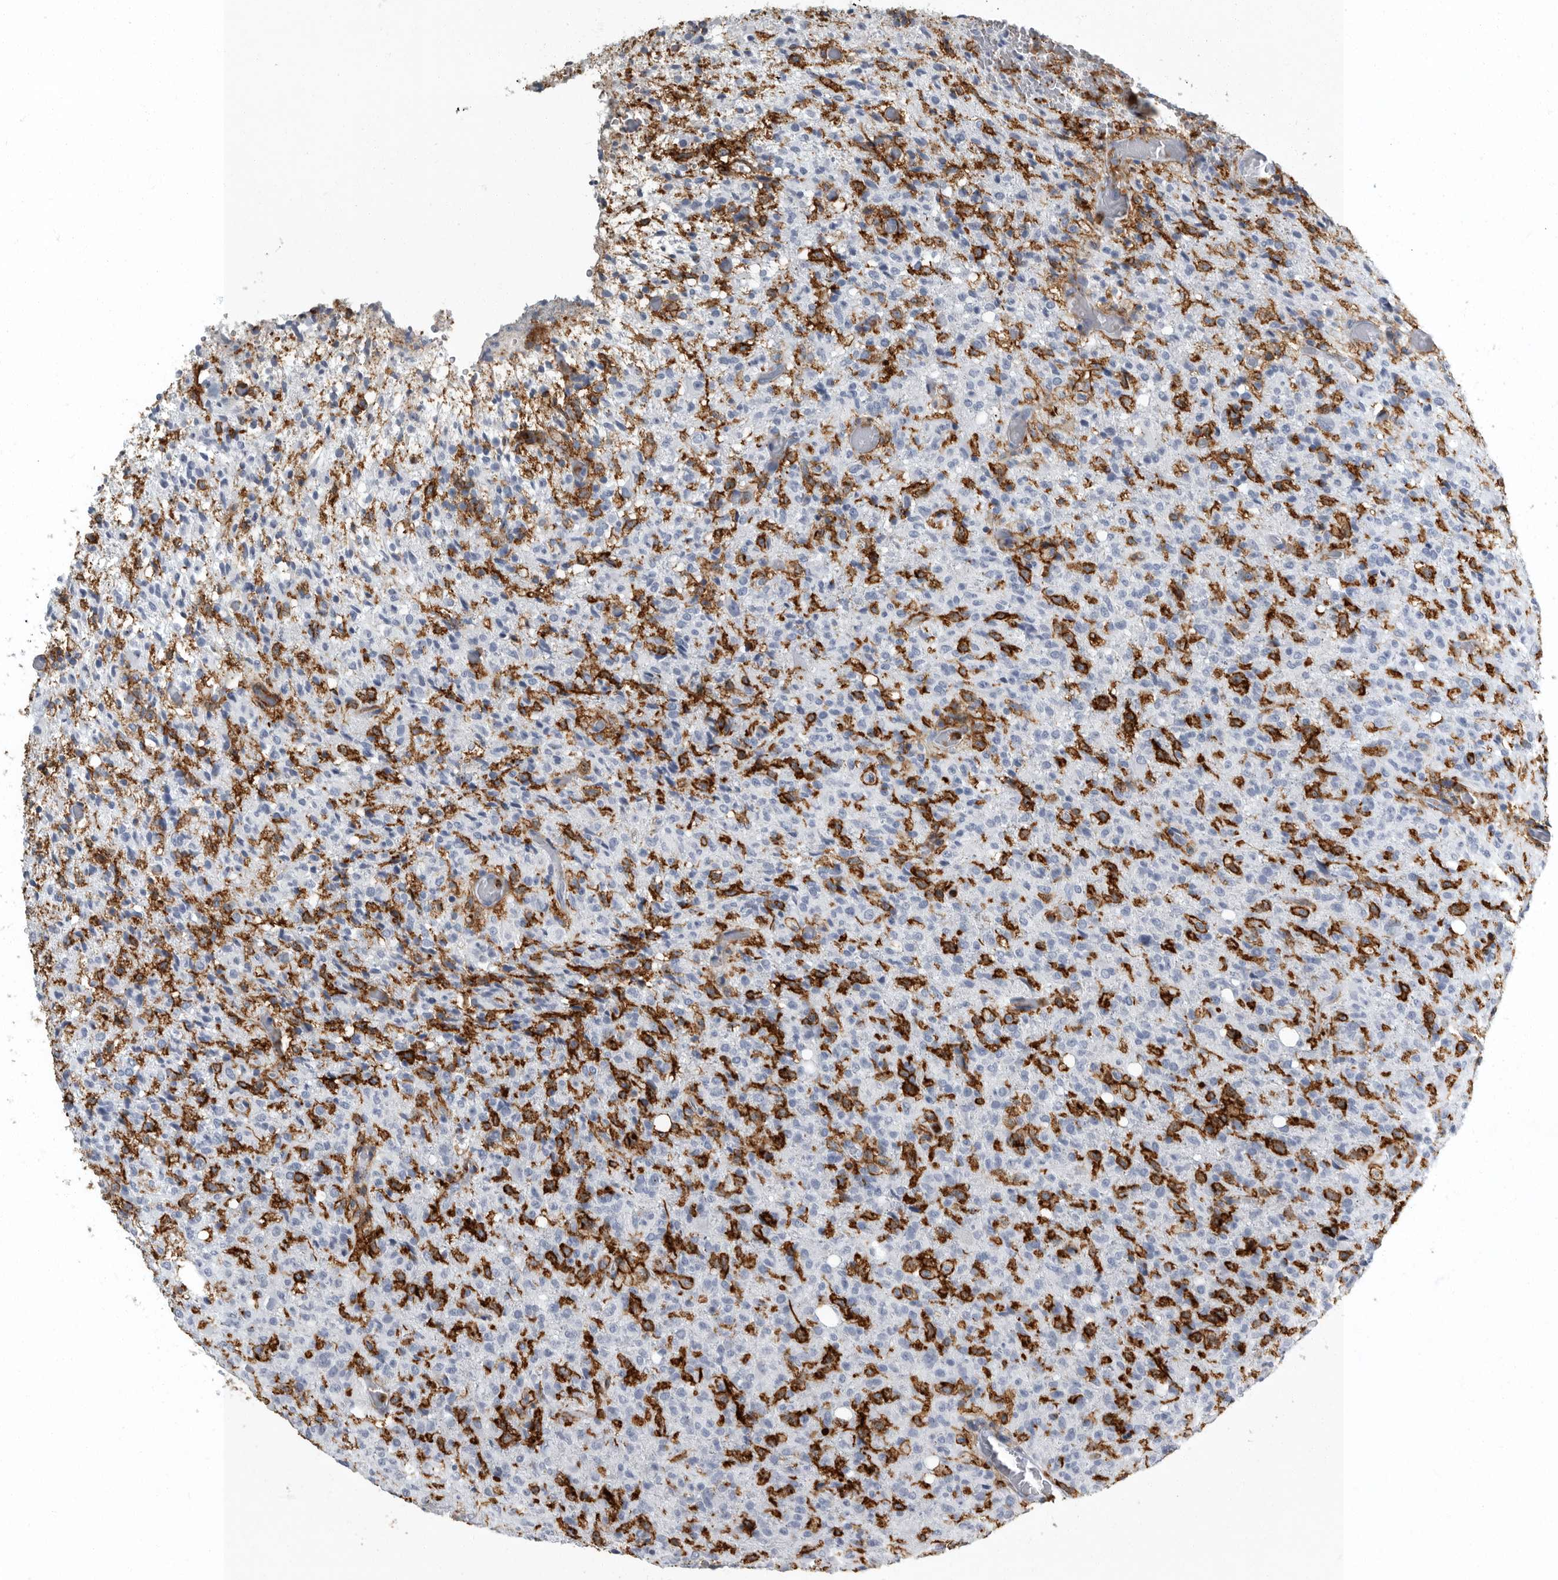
{"staining": {"intensity": "negative", "quantity": "none", "location": "none"}, "tissue": "glioma", "cell_type": "Tumor cells", "image_type": "cancer", "snomed": [{"axis": "morphology", "description": "Glioma, malignant, High grade"}, {"axis": "topography", "description": "Brain"}], "caption": "The micrograph exhibits no staining of tumor cells in malignant glioma (high-grade). (Brightfield microscopy of DAB IHC at high magnification).", "gene": "FCER1G", "patient": {"sex": "female", "age": 57}}